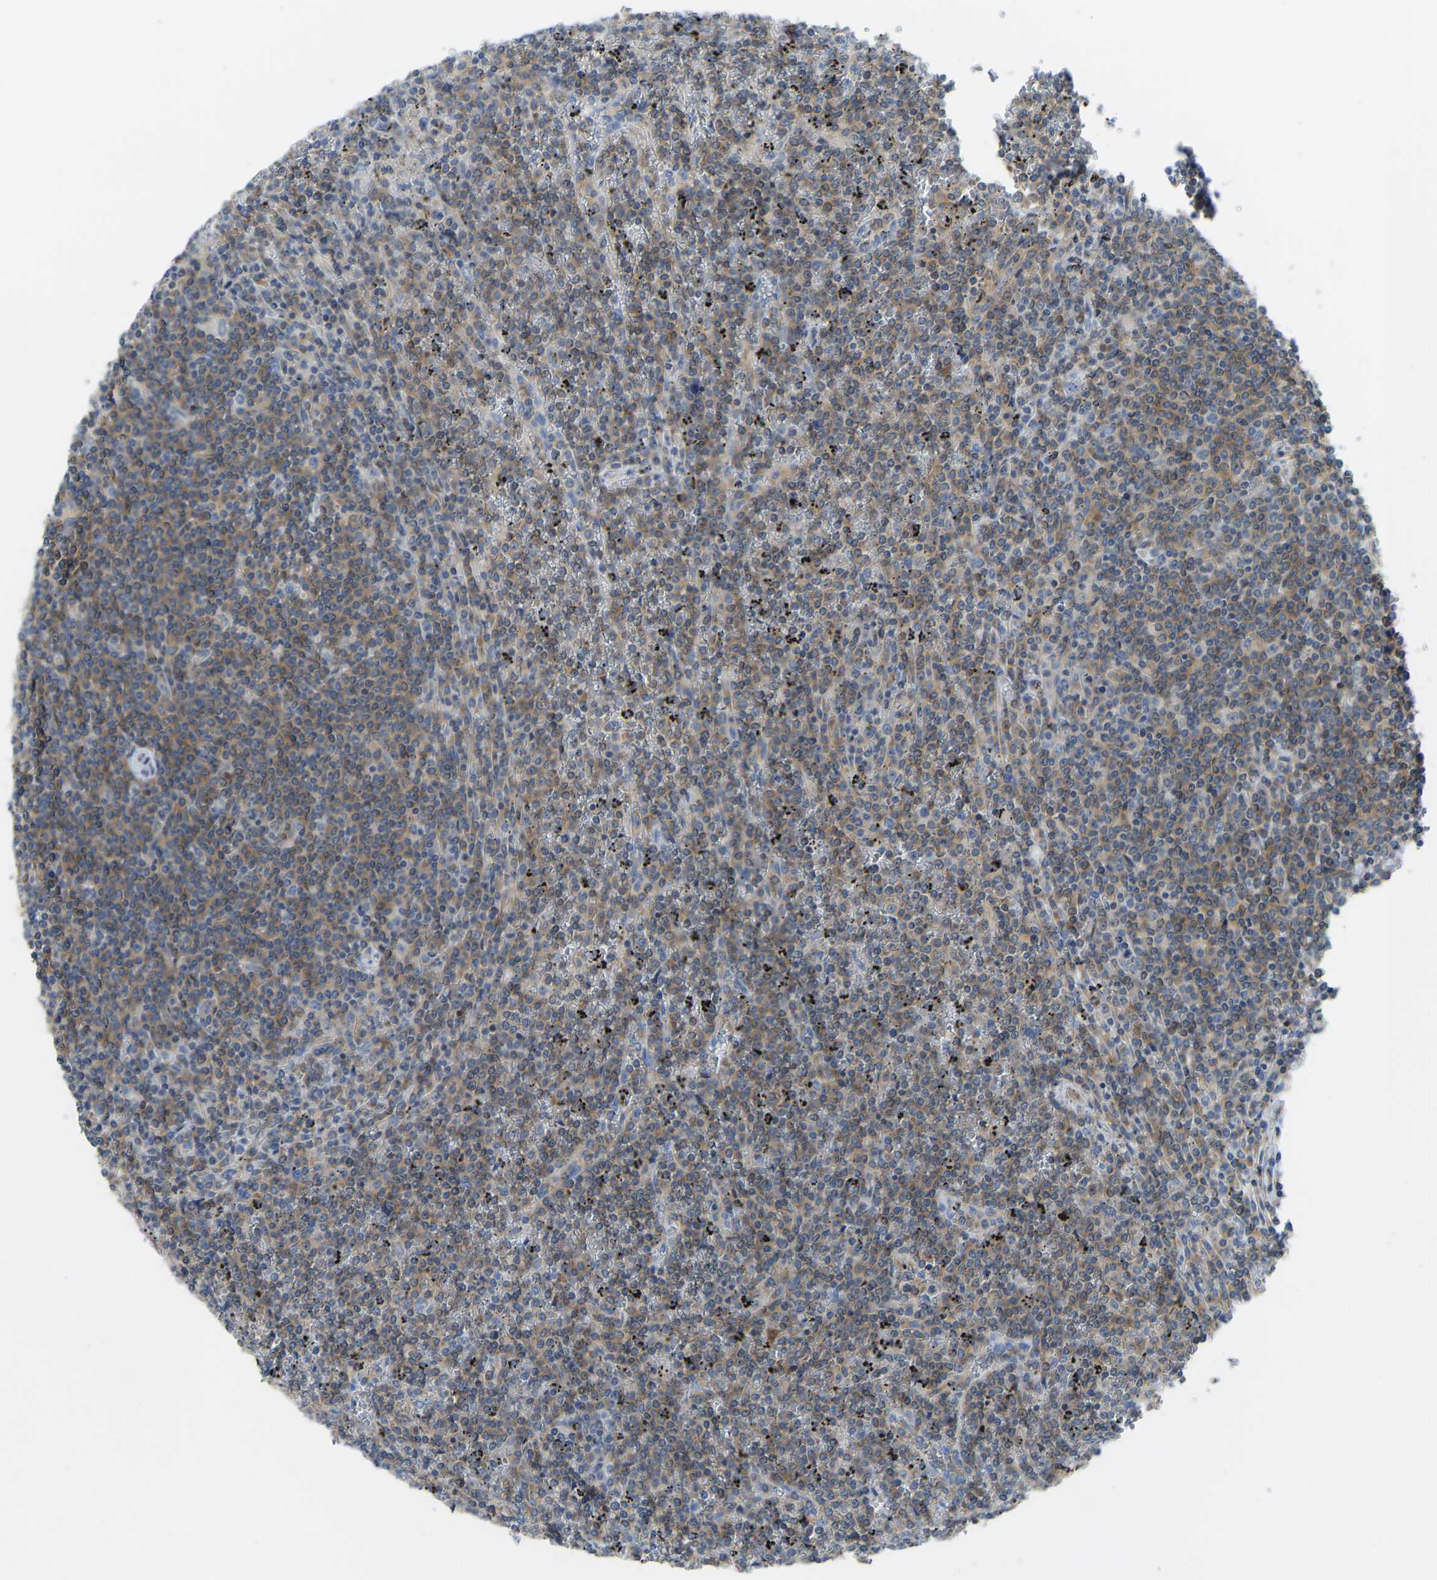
{"staining": {"intensity": "moderate", "quantity": ">75%", "location": "cytoplasmic/membranous"}, "tissue": "lymphoma", "cell_type": "Tumor cells", "image_type": "cancer", "snomed": [{"axis": "morphology", "description": "Malignant lymphoma, non-Hodgkin's type, Low grade"}, {"axis": "topography", "description": "Spleen"}], "caption": "High-power microscopy captured an IHC histopathology image of lymphoma, revealing moderate cytoplasmic/membranous staining in approximately >75% of tumor cells.", "gene": "PPP3CA", "patient": {"sex": "female", "age": 19}}